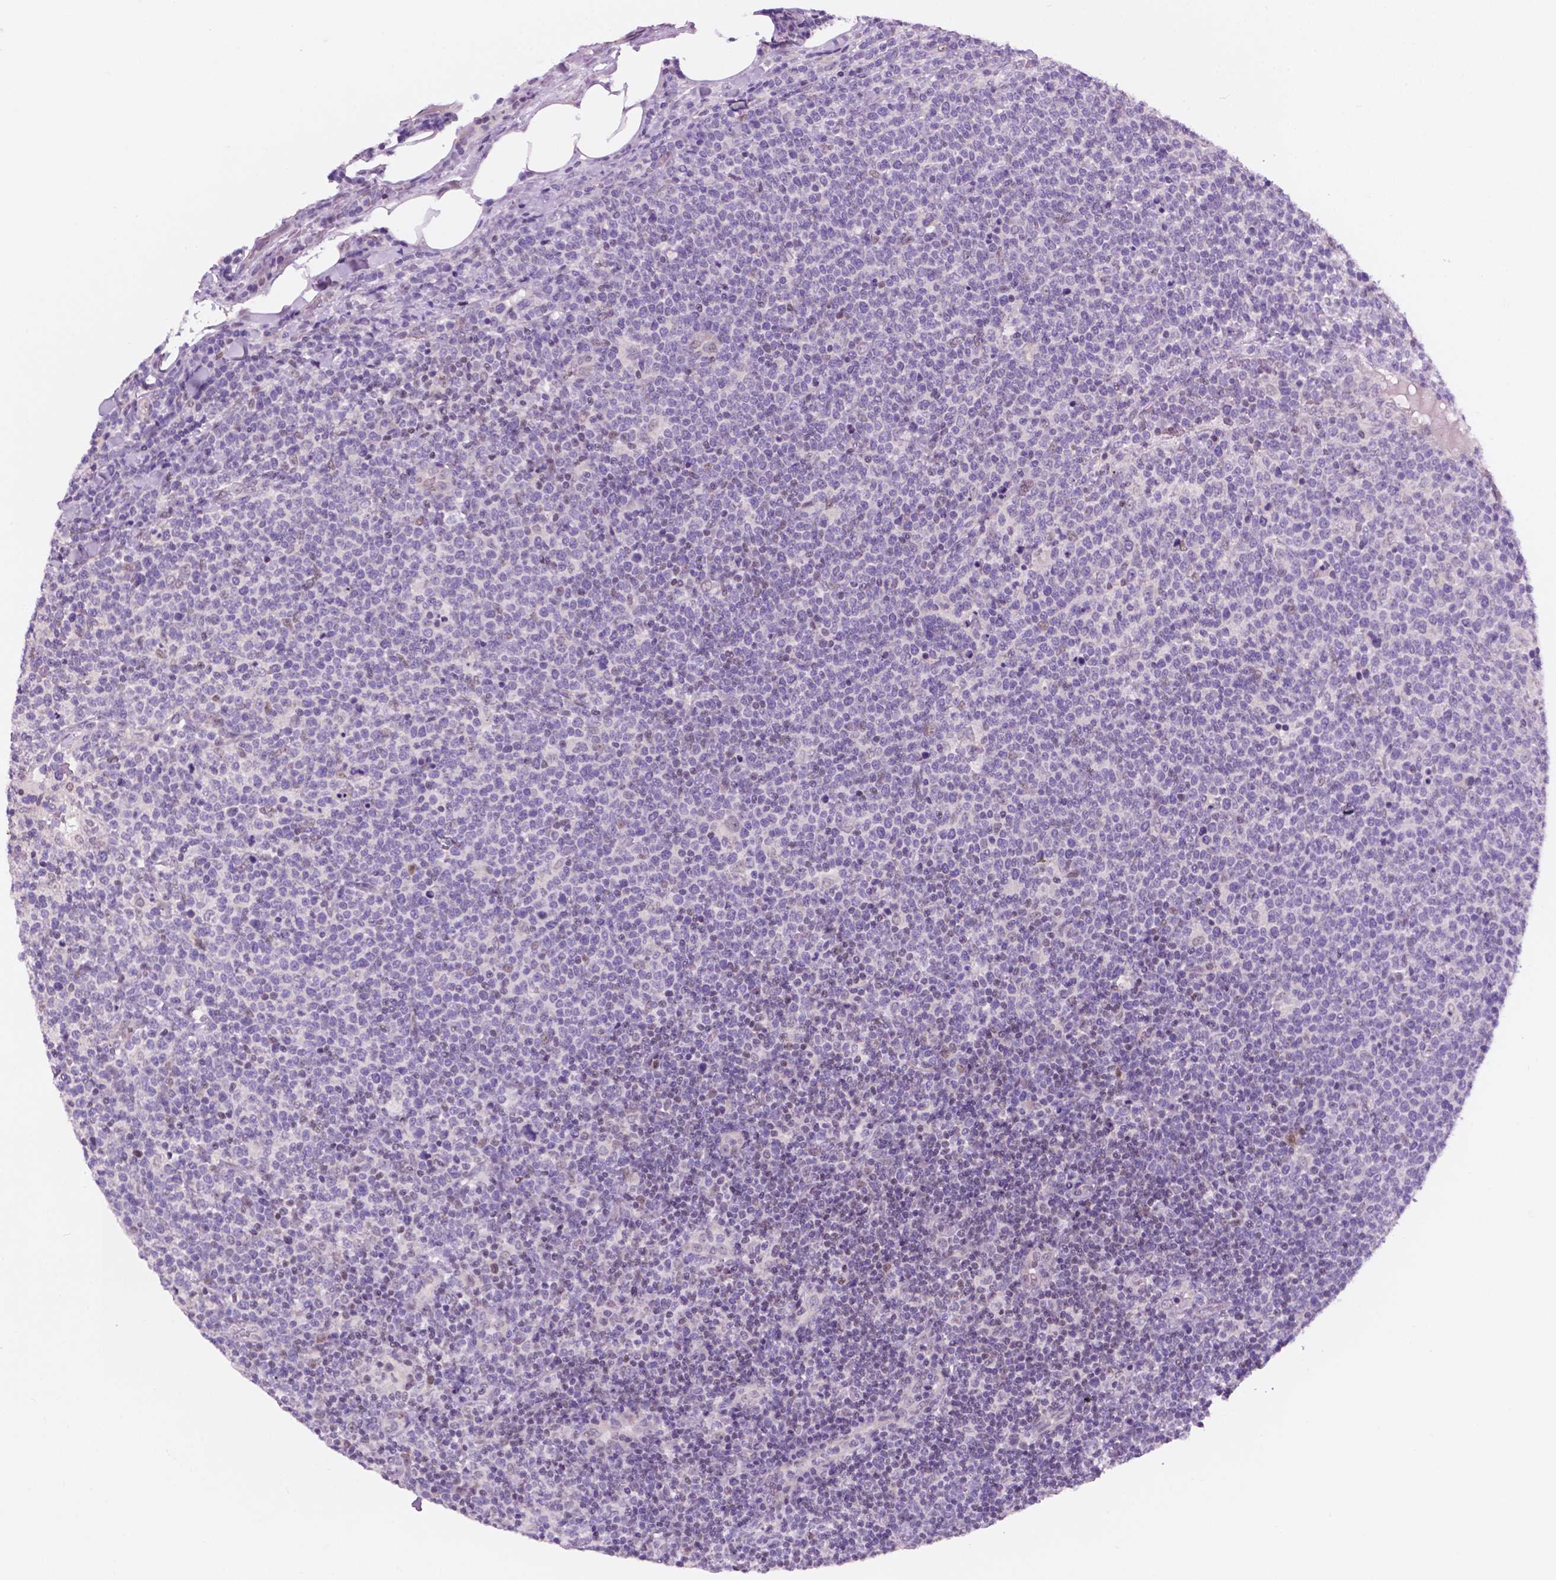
{"staining": {"intensity": "negative", "quantity": "none", "location": "none"}, "tissue": "lymphoma", "cell_type": "Tumor cells", "image_type": "cancer", "snomed": [{"axis": "morphology", "description": "Malignant lymphoma, non-Hodgkin's type, High grade"}, {"axis": "topography", "description": "Lymph node"}], "caption": "This is an IHC image of high-grade malignant lymphoma, non-Hodgkin's type. There is no expression in tumor cells.", "gene": "FAM50B", "patient": {"sex": "male", "age": 61}}